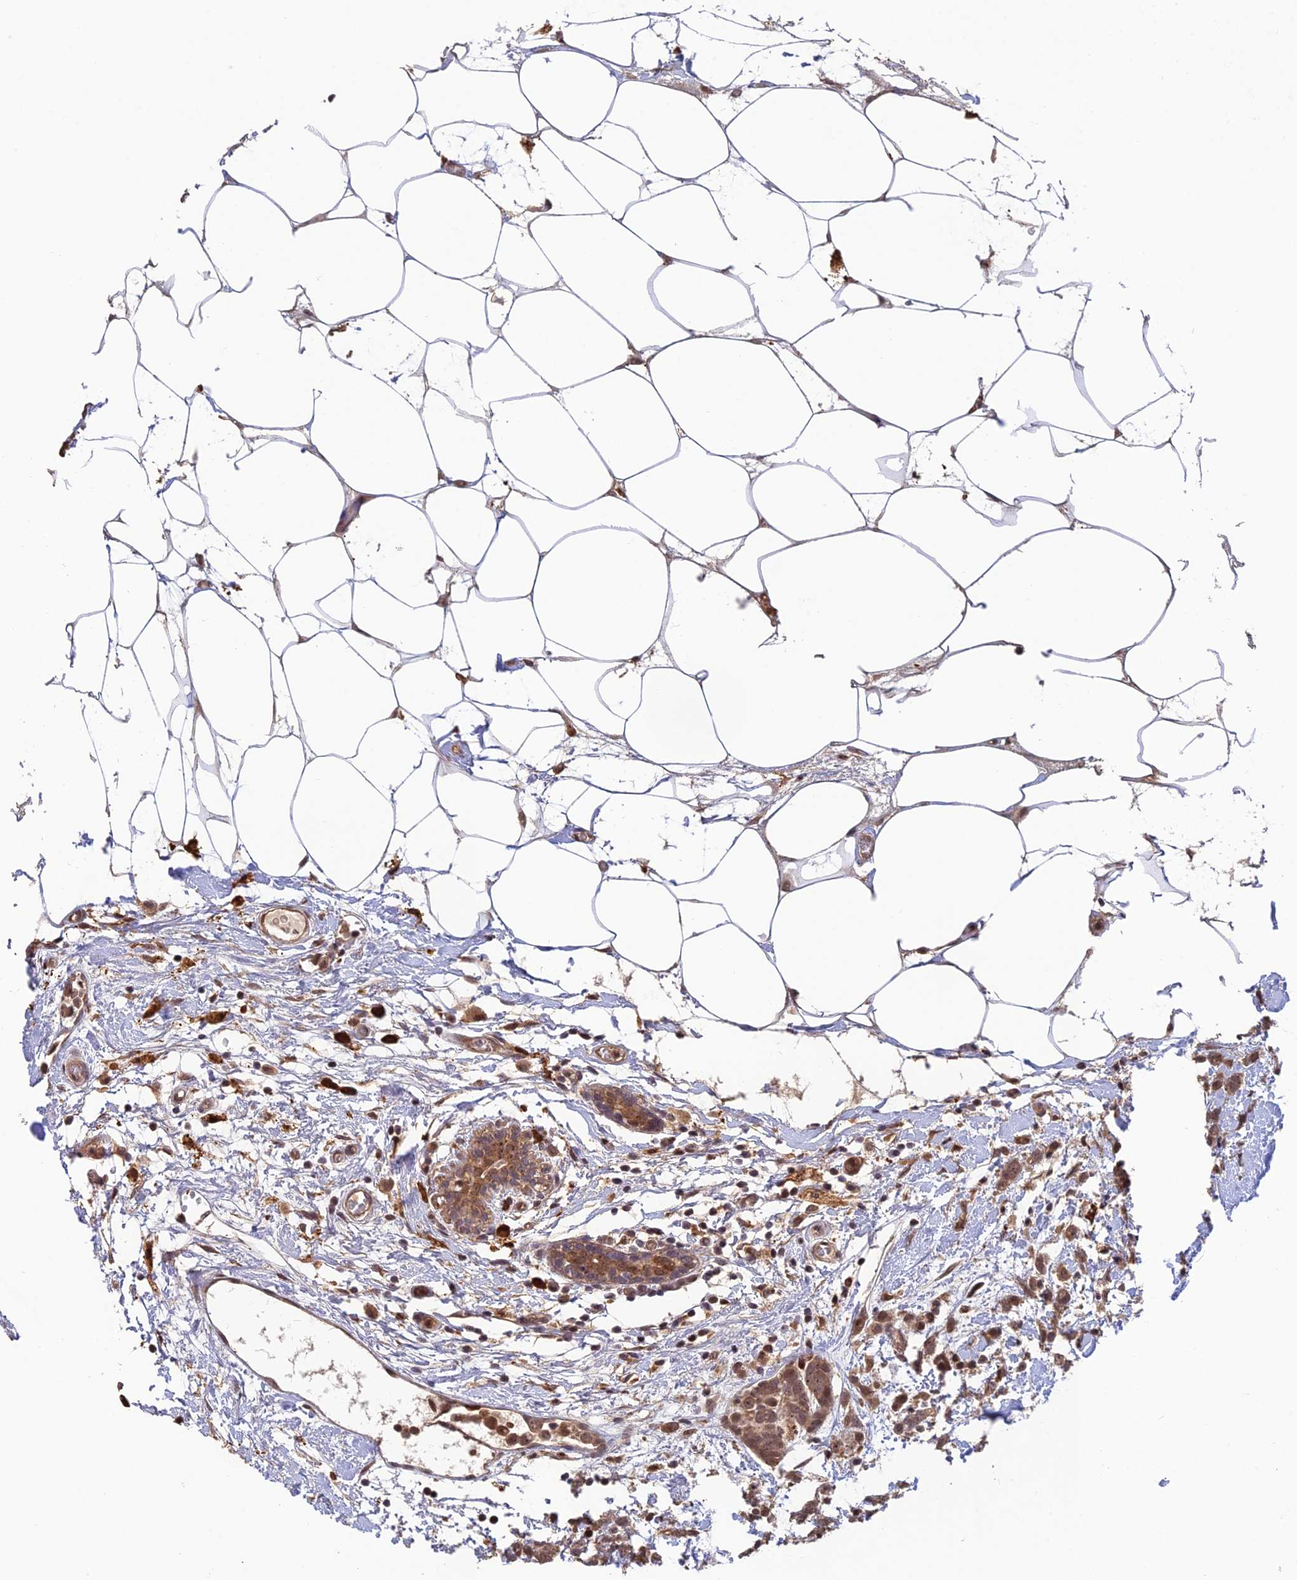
{"staining": {"intensity": "moderate", "quantity": ">75%", "location": "cytoplasmic/membranous,nuclear"}, "tissue": "breast cancer", "cell_type": "Tumor cells", "image_type": "cancer", "snomed": [{"axis": "morphology", "description": "Lobular carcinoma"}, {"axis": "topography", "description": "Breast"}], "caption": "High-magnification brightfield microscopy of lobular carcinoma (breast) stained with DAB (brown) and counterstained with hematoxylin (blue). tumor cells exhibit moderate cytoplasmic/membranous and nuclear positivity is appreciated in approximately>75% of cells.", "gene": "OSBPL1A", "patient": {"sex": "female", "age": 58}}